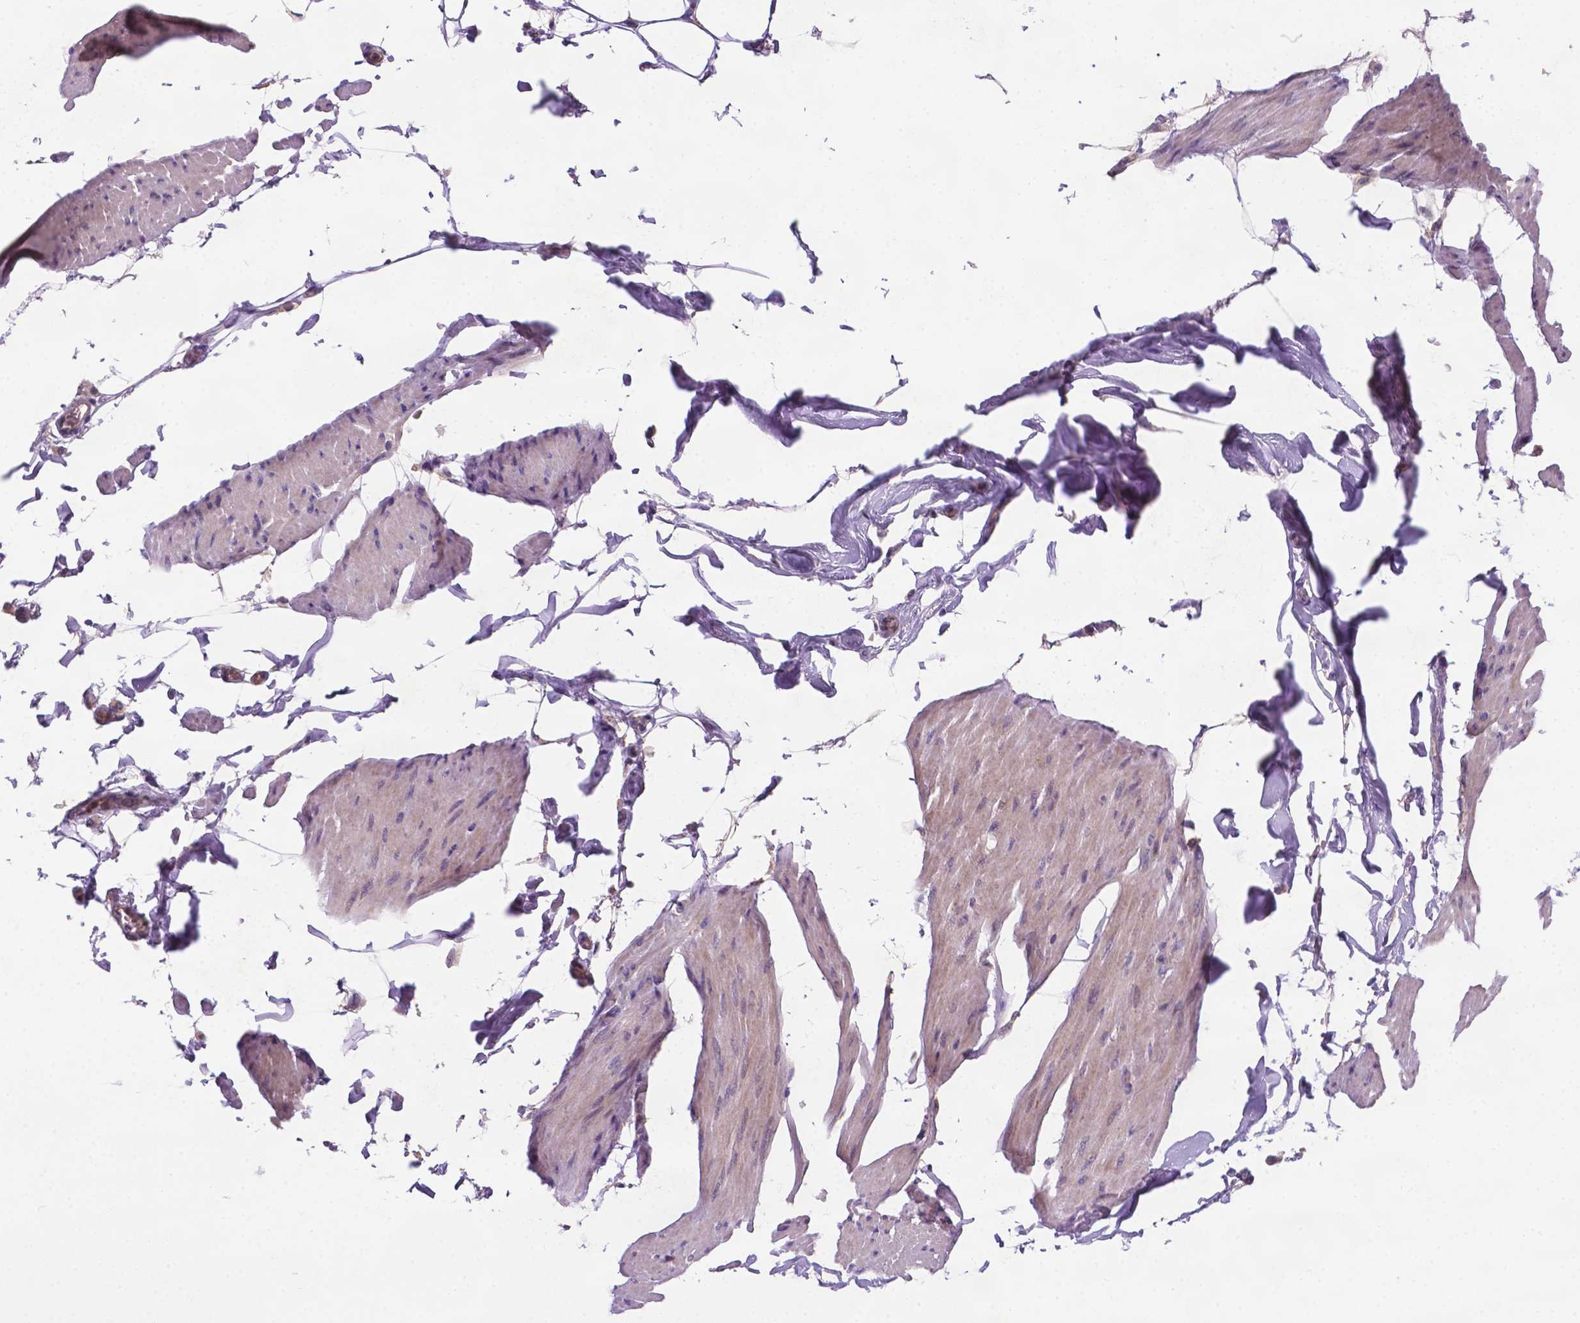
{"staining": {"intensity": "weak", "quantity": "25%-75%", "location": "cytoplasmic/membranous"}, "tissue": "smooth muscle", "cell_type": "Smooth muscle cells", "image_type": "normal", "snomed": [{"axis": "morphology", "description": "Normal tissue, NOS"}, {"axis": "topography", "description": "Adipose tissue"}, {"axis": "topography", "description": "Smooth muscle"}, {"axis": "topography", "description": "Peripheral nerve tissue"}], "caption": "Smooth muscle cells show low levels of weak cytoplasmic/membranous staining in approximately 25%-75% of cells in benign human smooth muscle. Immunohistochemistry stains the protein in brown and the nuclei are stained blue.", "gene": "TM4SF20", "patient": {"sex": "male", "age": 83}}